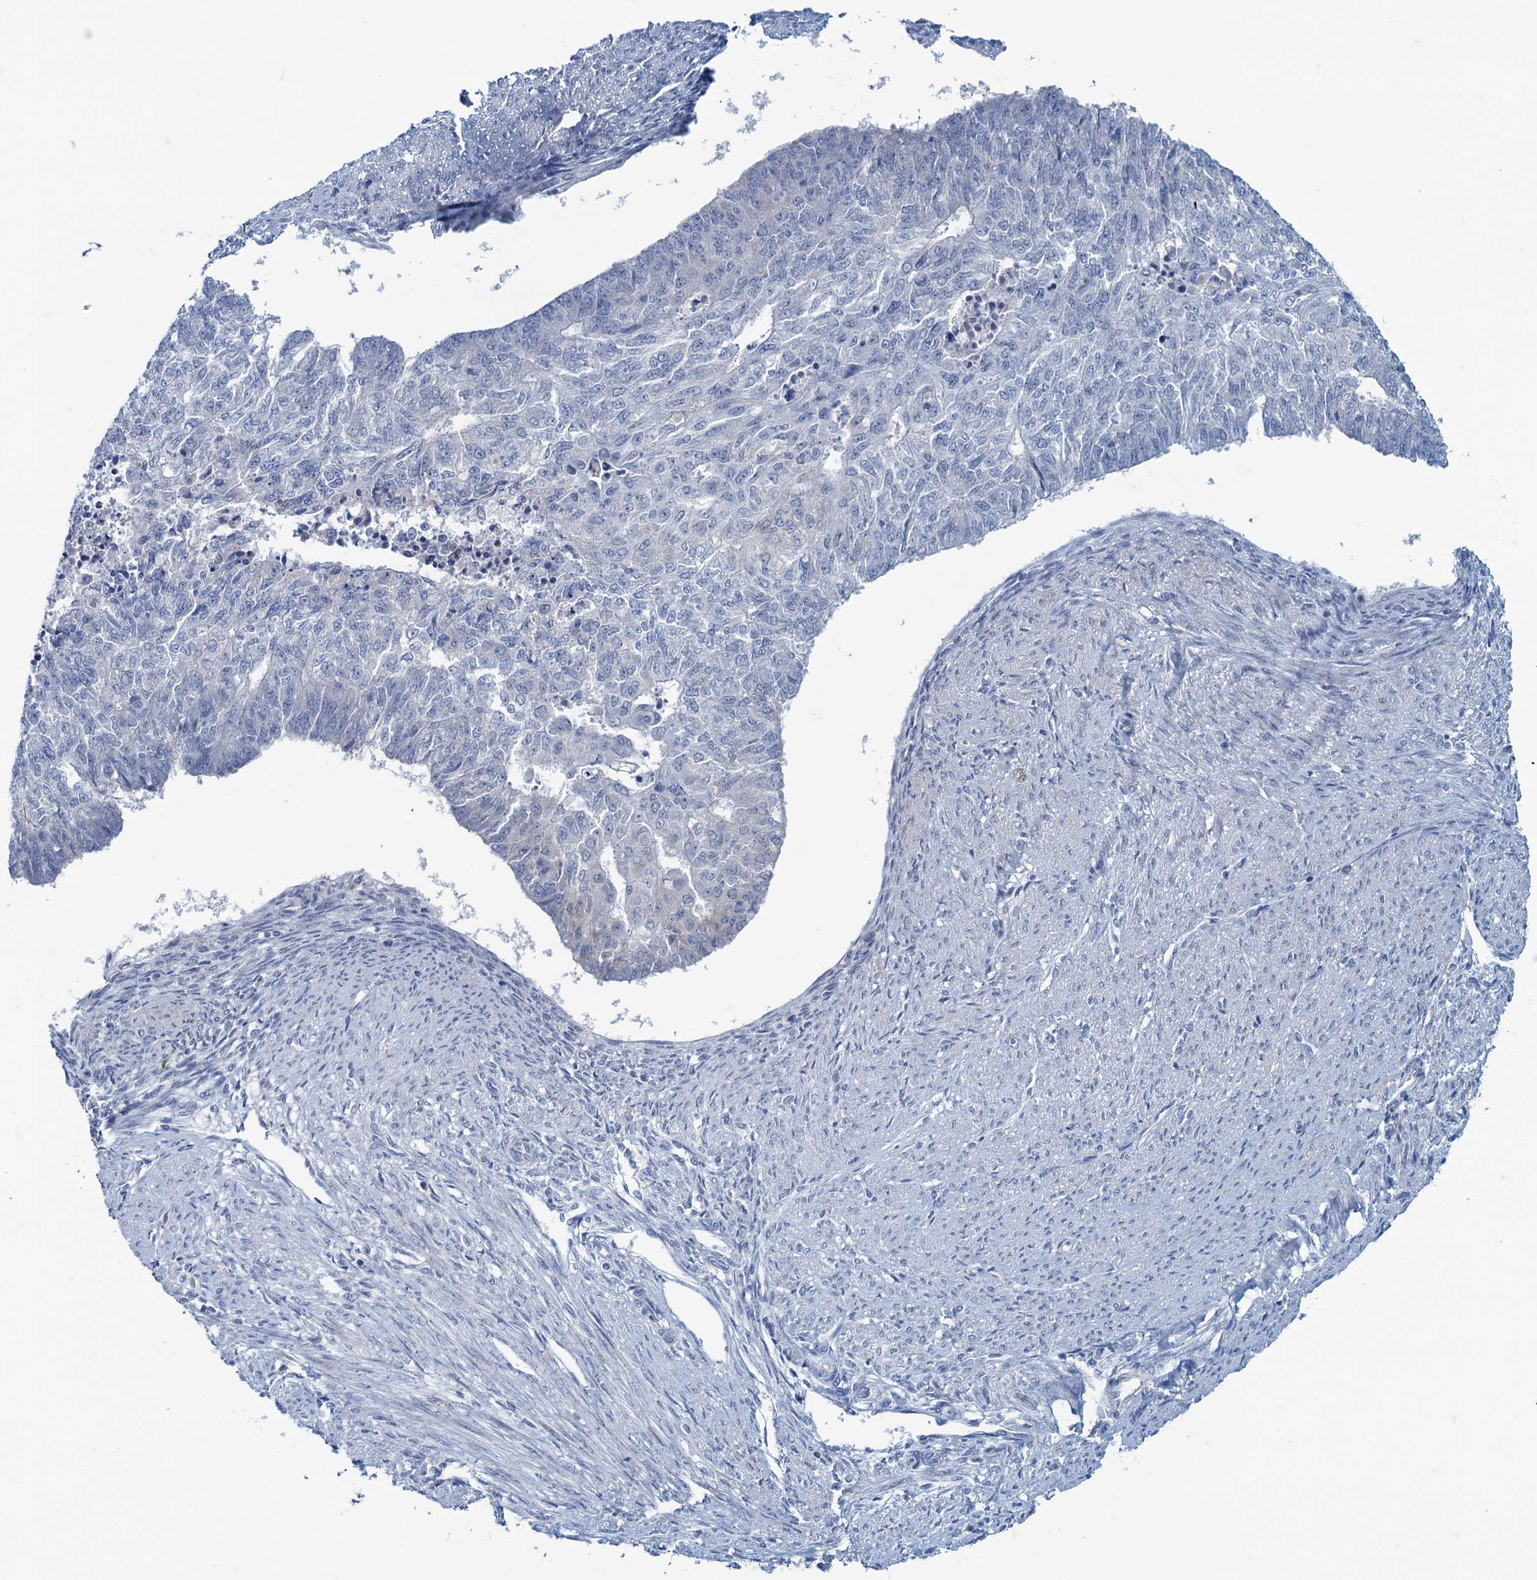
{"staining": {"intensity": "negative", "quantity": "none", "location": "none"}, "tissue": "endometrial cancer", "cell_type": "Tumor cells", "image_type": "cancer", "snomed": [{"axis": "morphology", "description": "Adenocarcinoma, NOS"}, {"axis": "topography", "description": "Endometrium"}], "caption": "DAB (3,3'-diaminobenzidine) immunohistochemical staining of human adenocarcinoma (endometrial) reveals no significant positivity in tumor cells. (IHC, brightfield microscopy, high magnification).", "gene": "MAP1LC3A", "patient": {"sex": "female", "age": 32}}